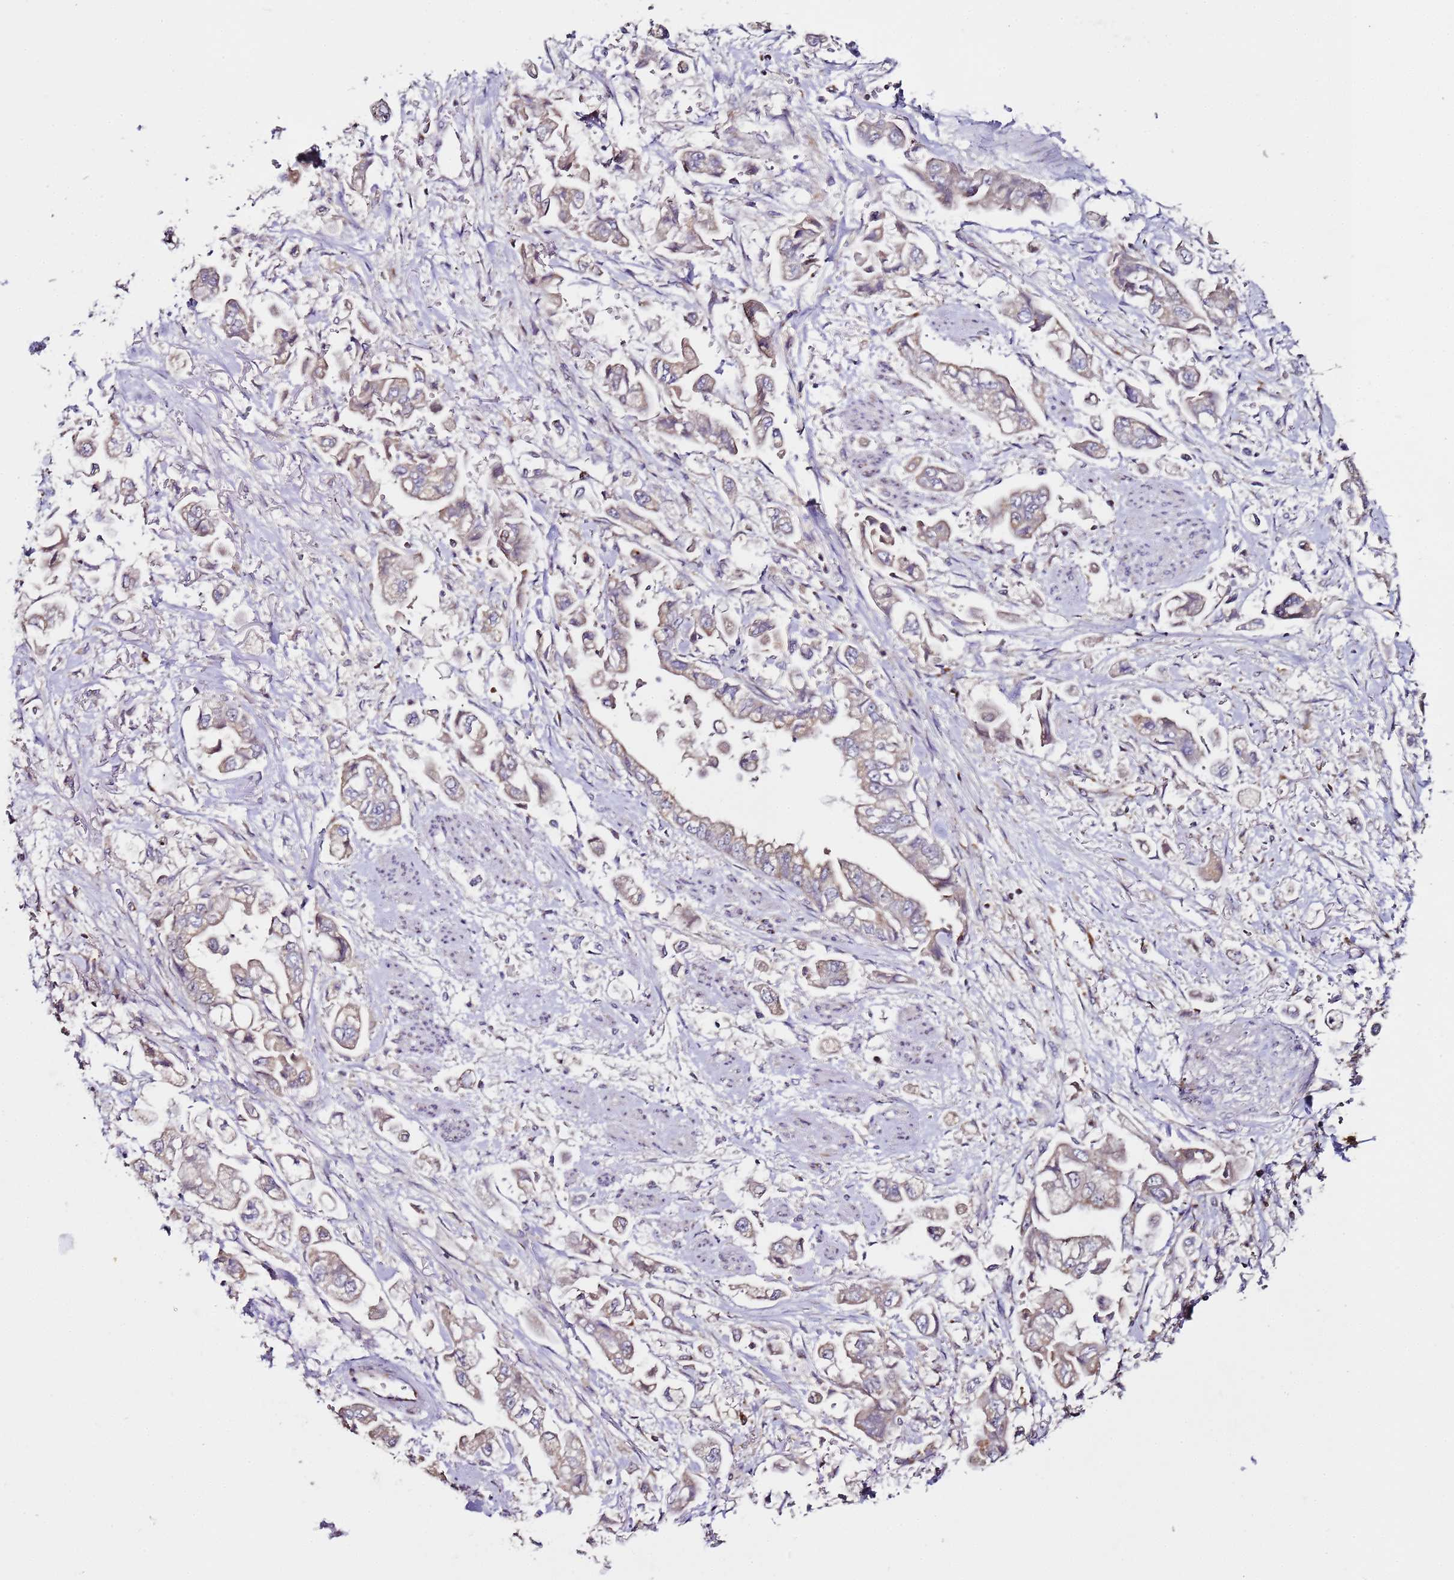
{"staining": {"intensity": "weak", "quantity": "<25%", "location": "cytoplasmic/membranous"}, "tissue": "stomach cancer", "cell_type": "Tumor cells", "image_type": "cancer", "snomed": [{"axis": "morphology", "description": "Adenocarcinoma, NOS"}, {"axis": "topography", "description": "Stomach"}], "caption": "This is an IHC micrograph of human stomach adenocarcinoma. There is no positivity in tumor cells.", "gene": "MRPL49", "patient": {"sex": "male", "age": 62}}